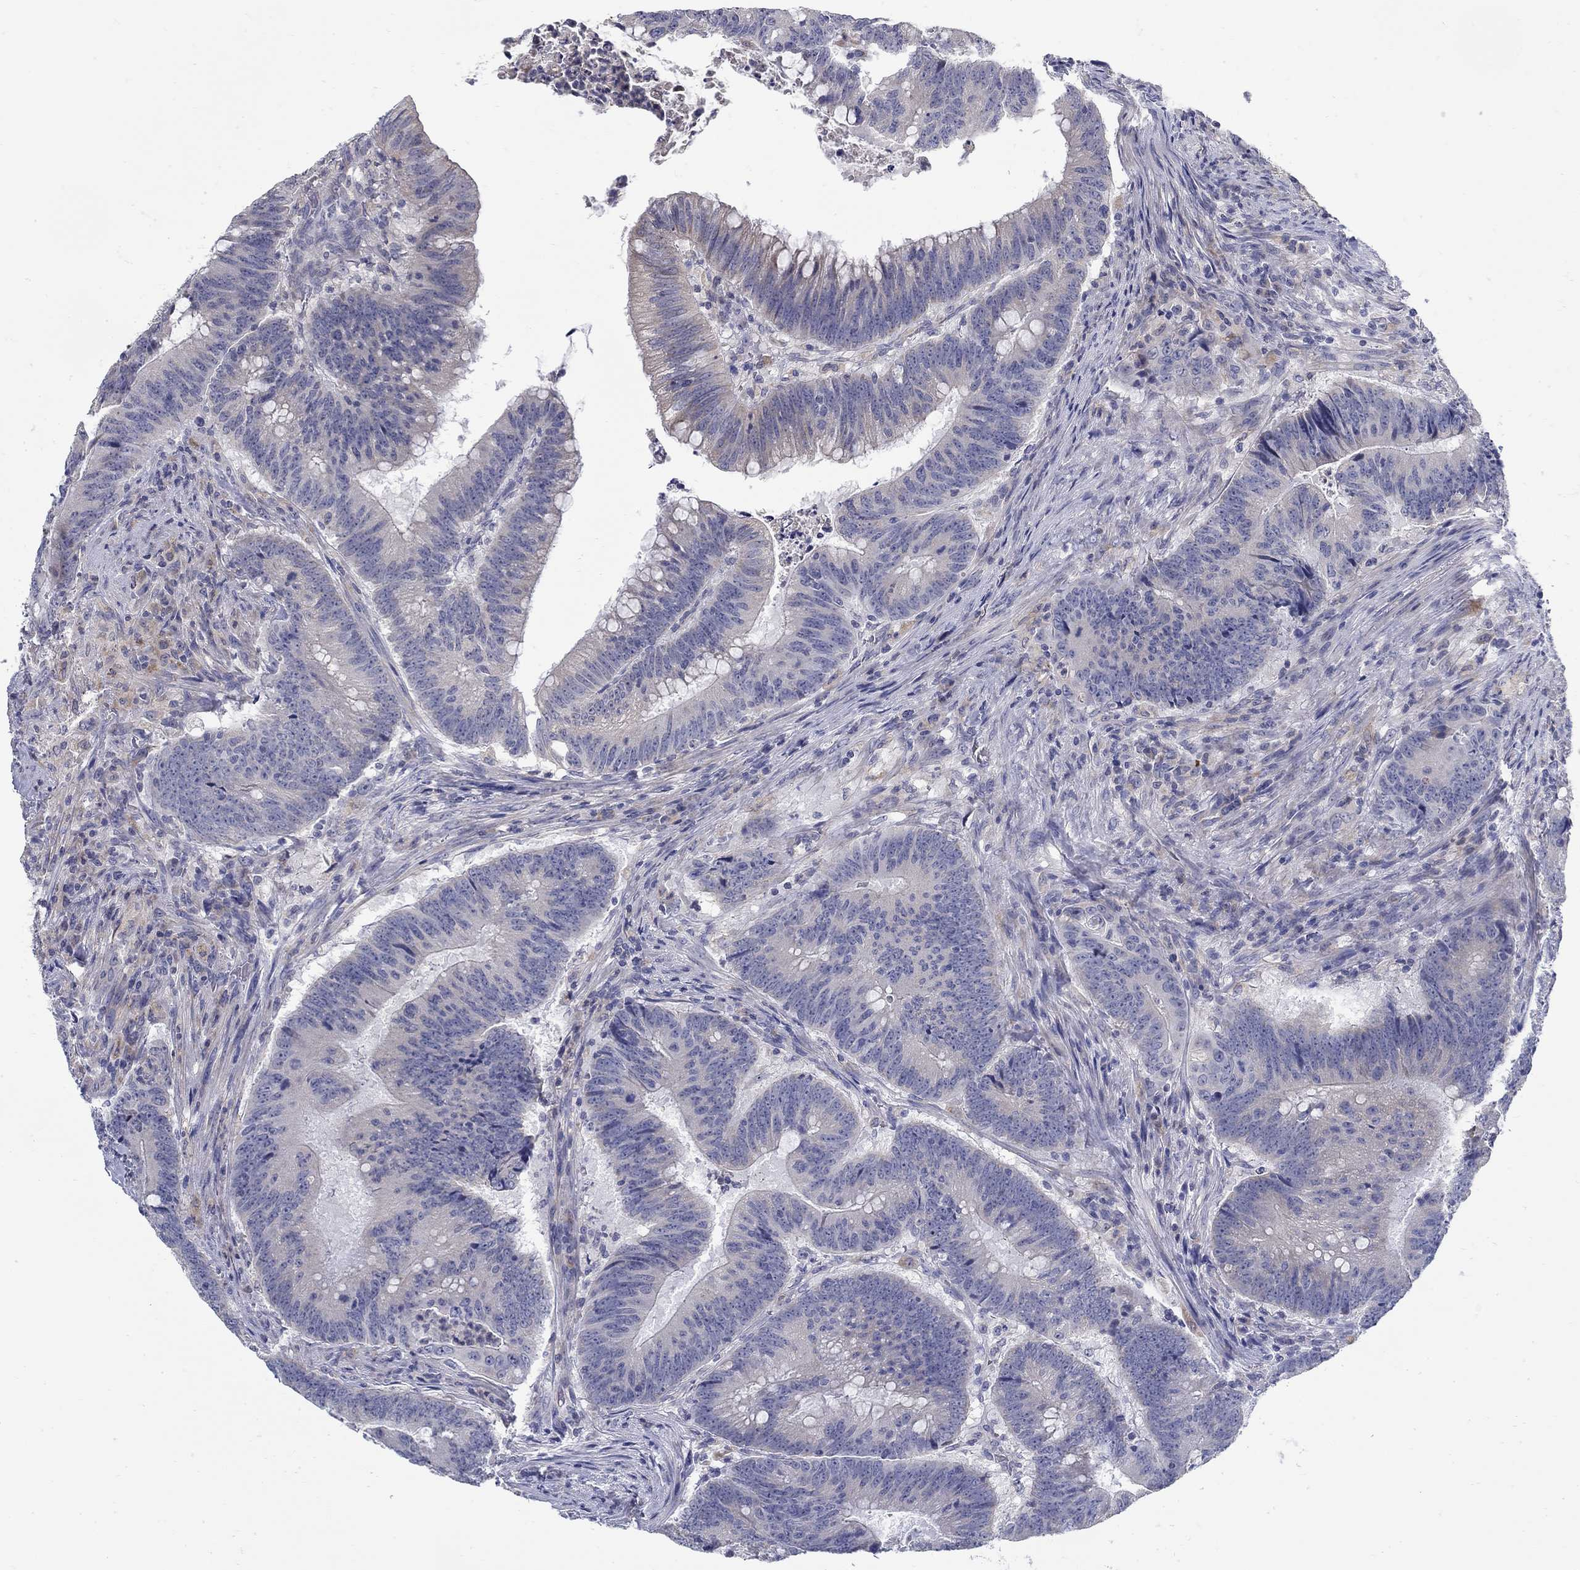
{"staining": {"intensity": "negative", "quantity": "none", "location": "none"}, "tissue": "colorectal cancer", "cell_type": "Tumor cells", "image_type": "cancer", "snomed": [{"axis": "morphology", "description": "Adenocarcinoma, NOS"}, {"axis": "topography", "description": "Colon"}], "caption": "The histopathology image exhibits no staining of tumor cells in colorectal adenocarcinoma. Nuclei are stained in blue.", "gene": "ABCA4", "patient": {"sex": "female", "age": 87}}